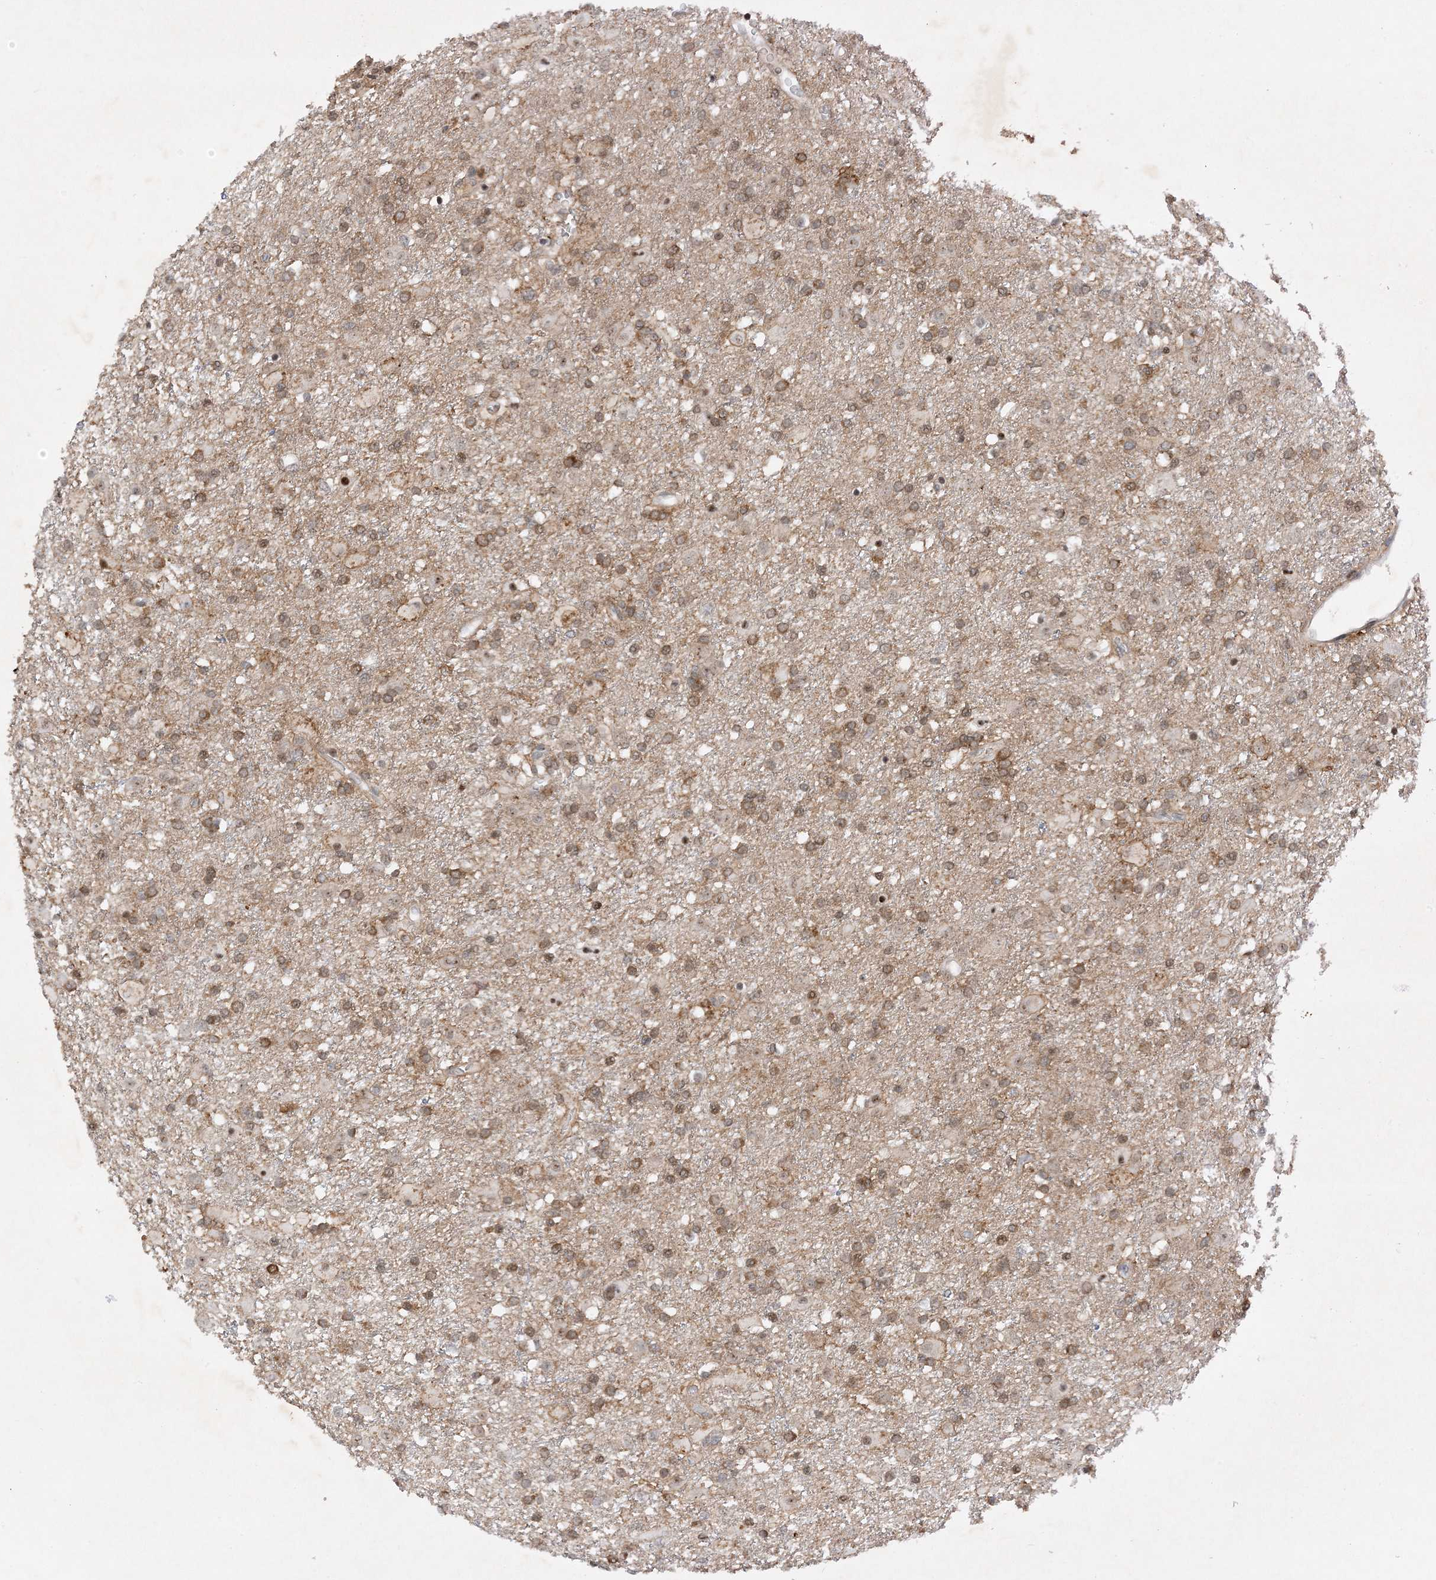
{"staining": {"intensity": "moderate", "quantity": "25%-75%", "location": "cytoplasmic/membranous,nuclear"}, "tissue": "glioma", "cell_type": "Tumor cells", "image_type": "cancer", "snomed": [{"axis": "morphology", "description": "Glioma, malignant, Low grade"}, {"axis": "topography", "description": "Brain"}], "caption": "Immunohistochemical staining of human malignant glioma (low-grade) shows medium levels of moderate cytoplasmic/membranous and nuclear expression in about 25%-75% of tumor cells.", "gene": "MAST3", "patient": {"sex": "male", "age": 65}}